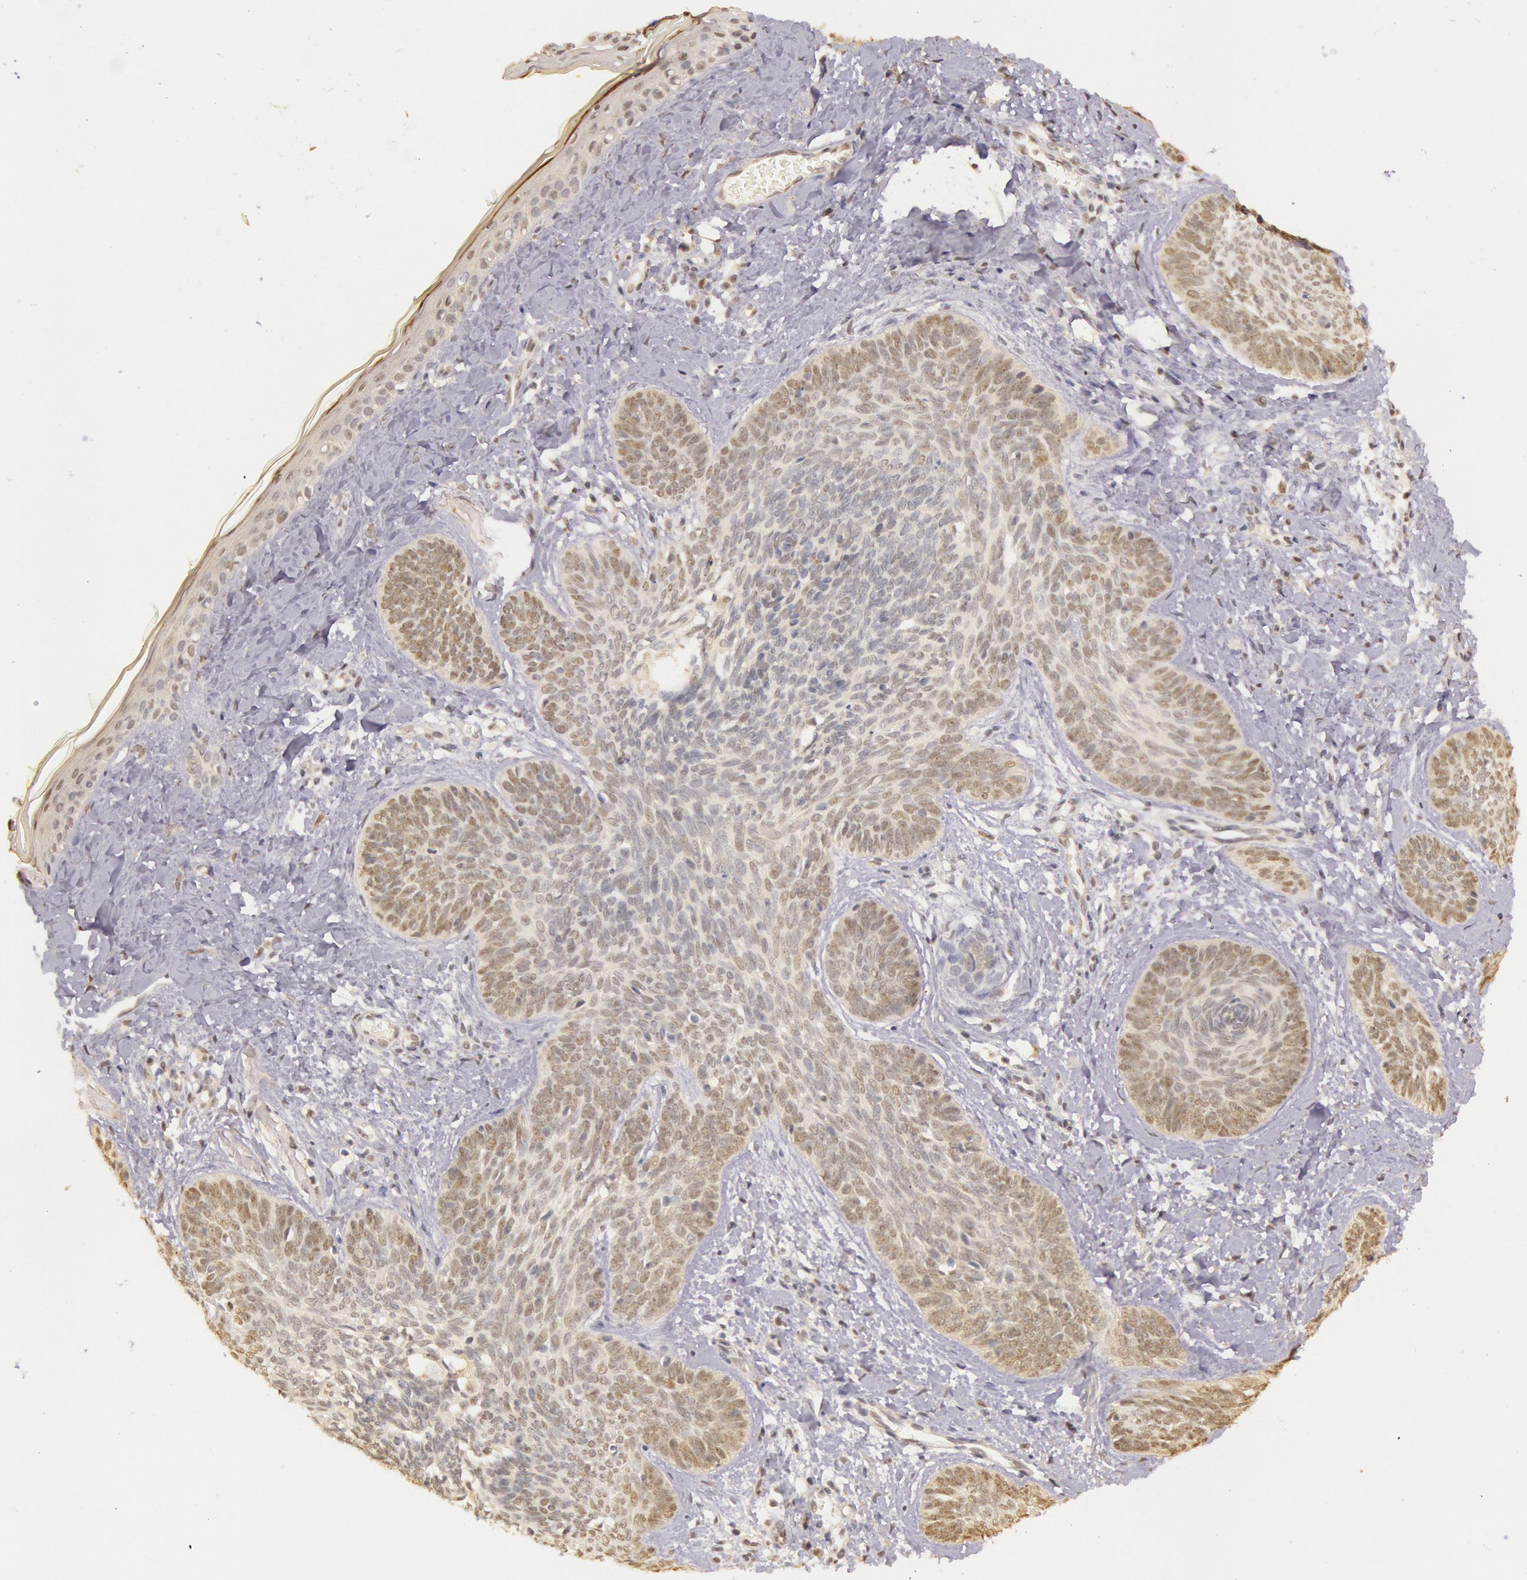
{"staining": {"intensity": "moderate", "quantity": "25%-75%", "location": "cytoplasmic/membranous"}, "tissue": "skin cancer", "cell_type": "Tumor cells", "image_type": "cancer", "snomed": [{"axis": "morphology", "description": "Basal cell carcinoma"}, {"axis": "topography", "description": "Skin"}], "caption": "High-power microscopy captured an IHC photomicrograph of skin cancer (basal cell carcinoma), revealing moderate cytoplasmic/membranous staining in approximately 25%-75% of tumor cells.", "gene": "RTL10", "patient": {"sex": "female", "age": 81}}